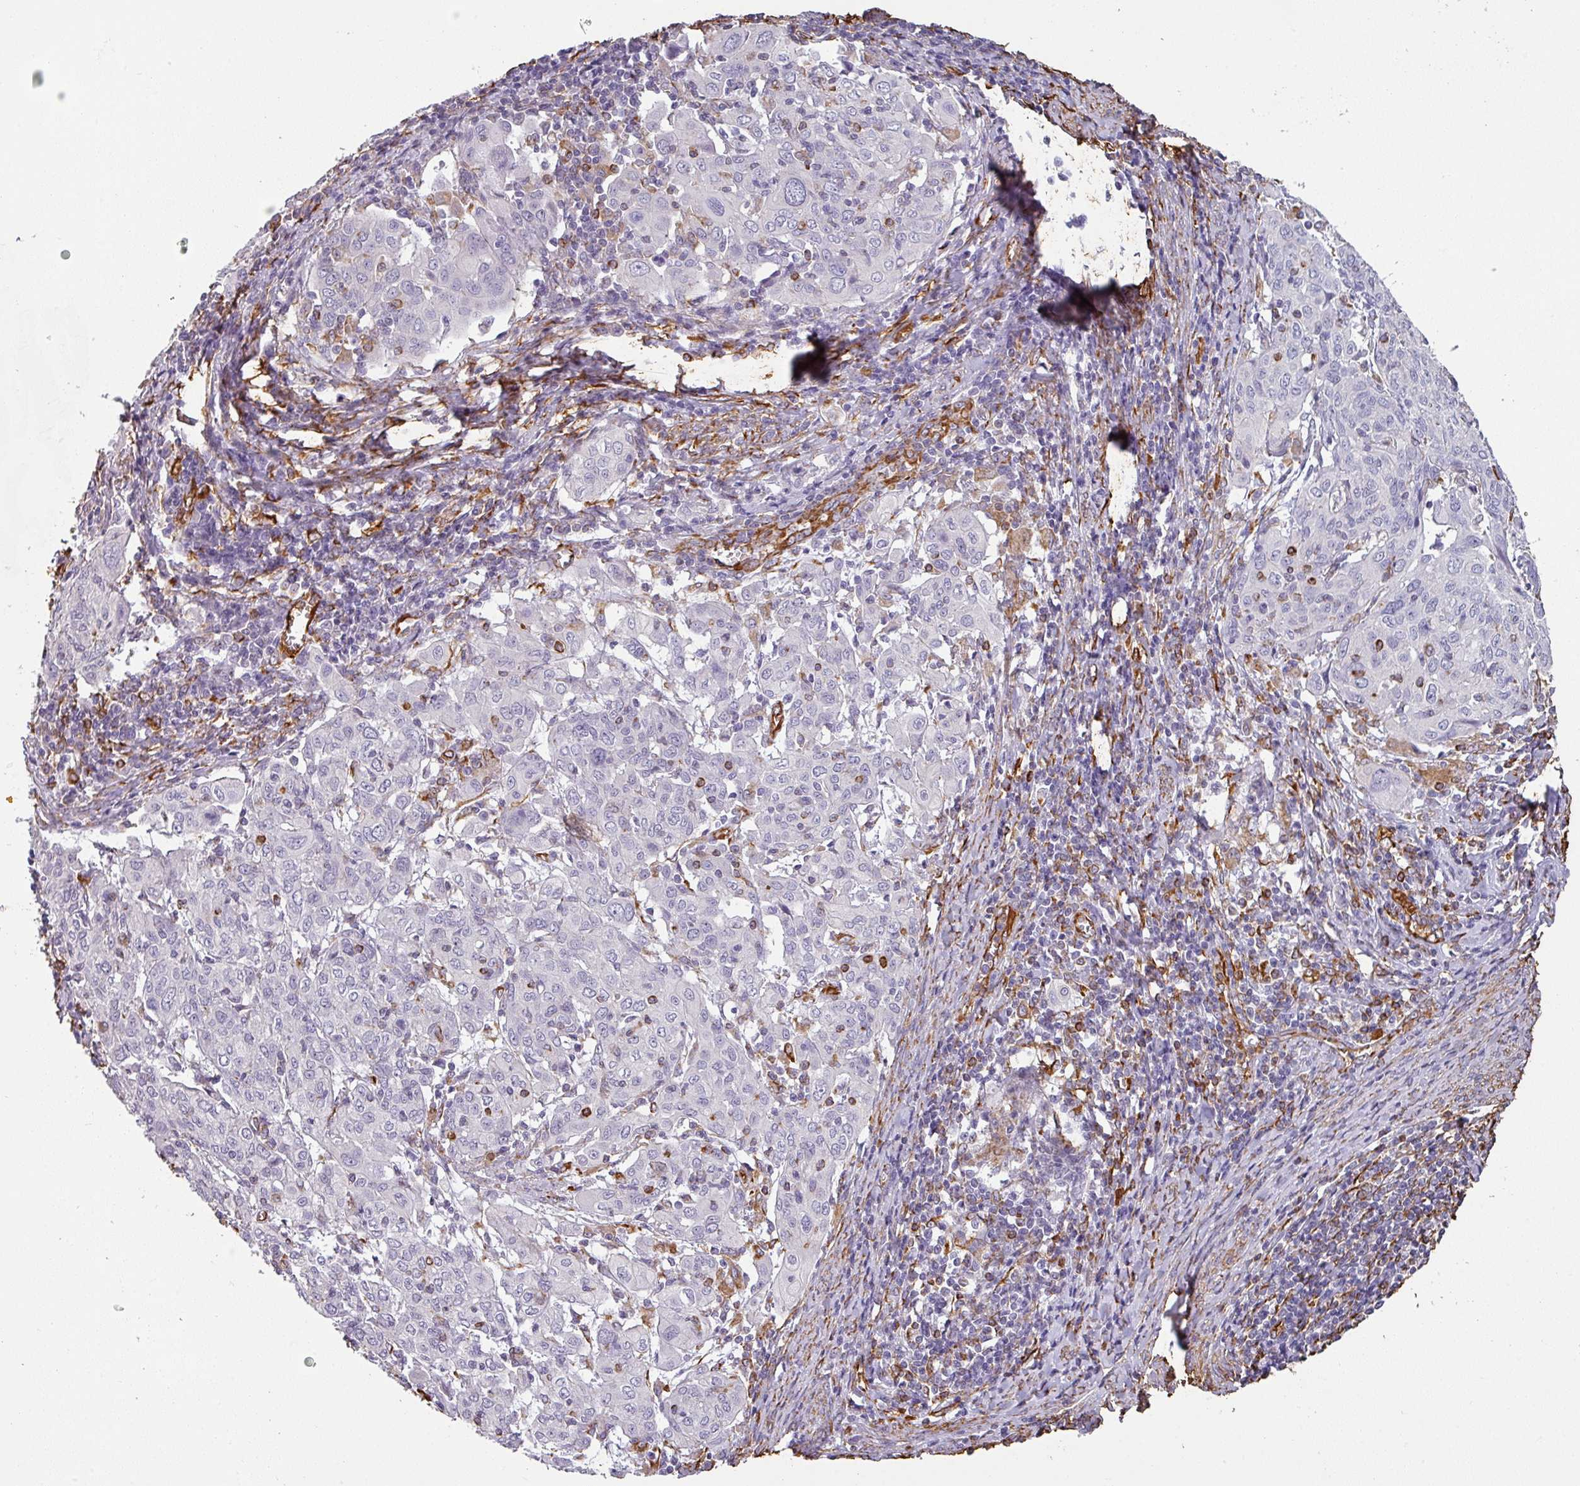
{"staining": {"intensity": "negative", "quantity": "none", "location": "none"}, "tissue": "cervical cancer", "cell_type": "Tumor cells", "image_type": "cancer", "snomed": [{"axis": "morphology", "description": "Squamous cell carcinoma, NOS"}, {"axis": "topography", "description": "Cervix"}], "caption": "Human cervical squamous cell carcinoma stained for a protein using IHC demonstrates no staining in tumor cells.", "gene": "ZNF280C", "patient": {"sex": "female", "age": 67}}